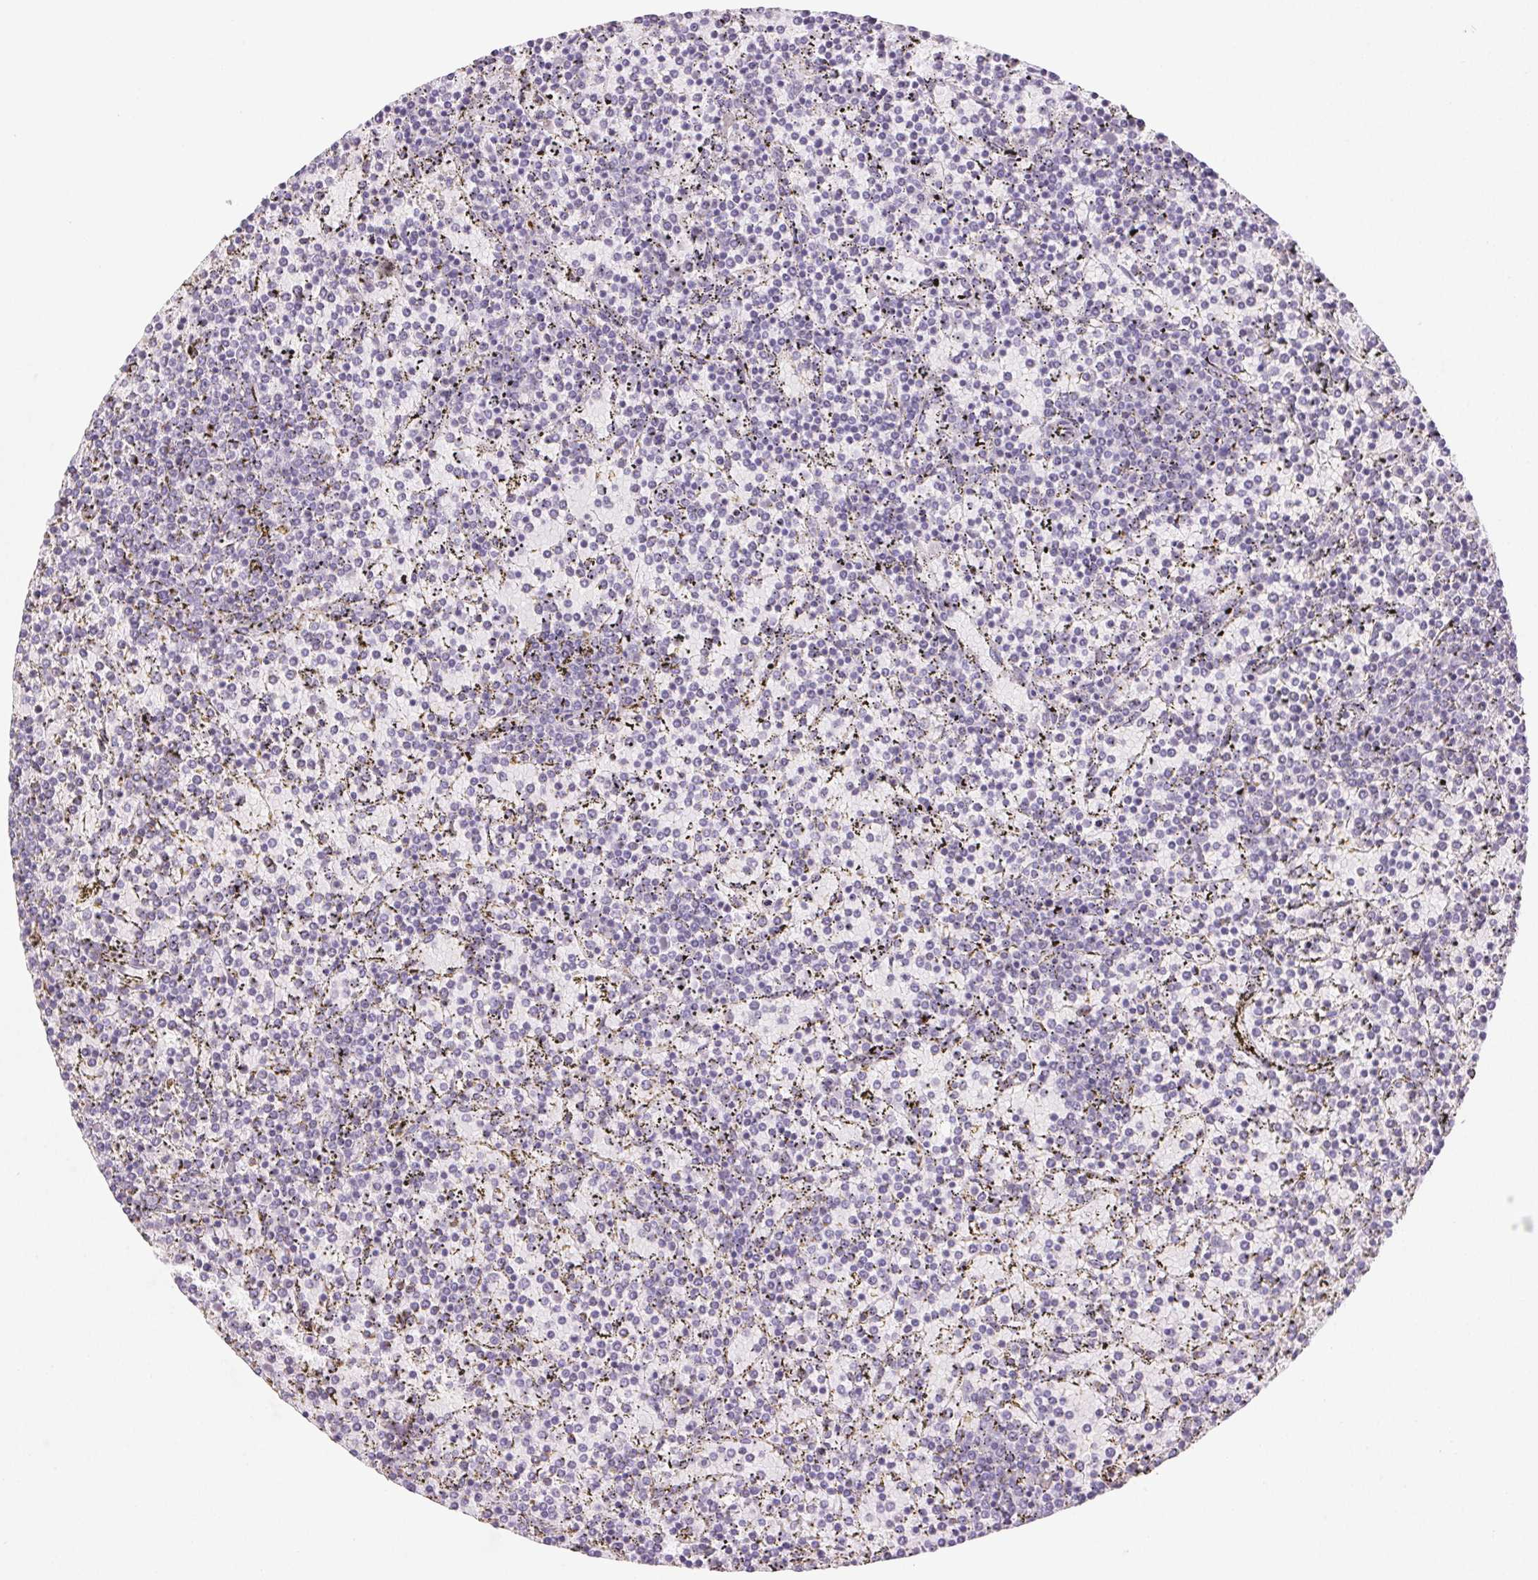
{"staining": {"intensity": "negative", "quantity": "none", "location": "none"}, "tissue": "lymphoma", "cell_type": "Tumor cells", "image_type": "cancer", "snomed": [{"axis": "morphology", "description": "Malignant lymphoma, non-Hodgkin's type, Low grade"}, {"axis": "topography", "description": "Spleen"}], "caption": "There is no significant positivity in tumor cells of lymphoma.", "gene": "BPIFB2", "patient": {"sex": "female", "age": 77}}